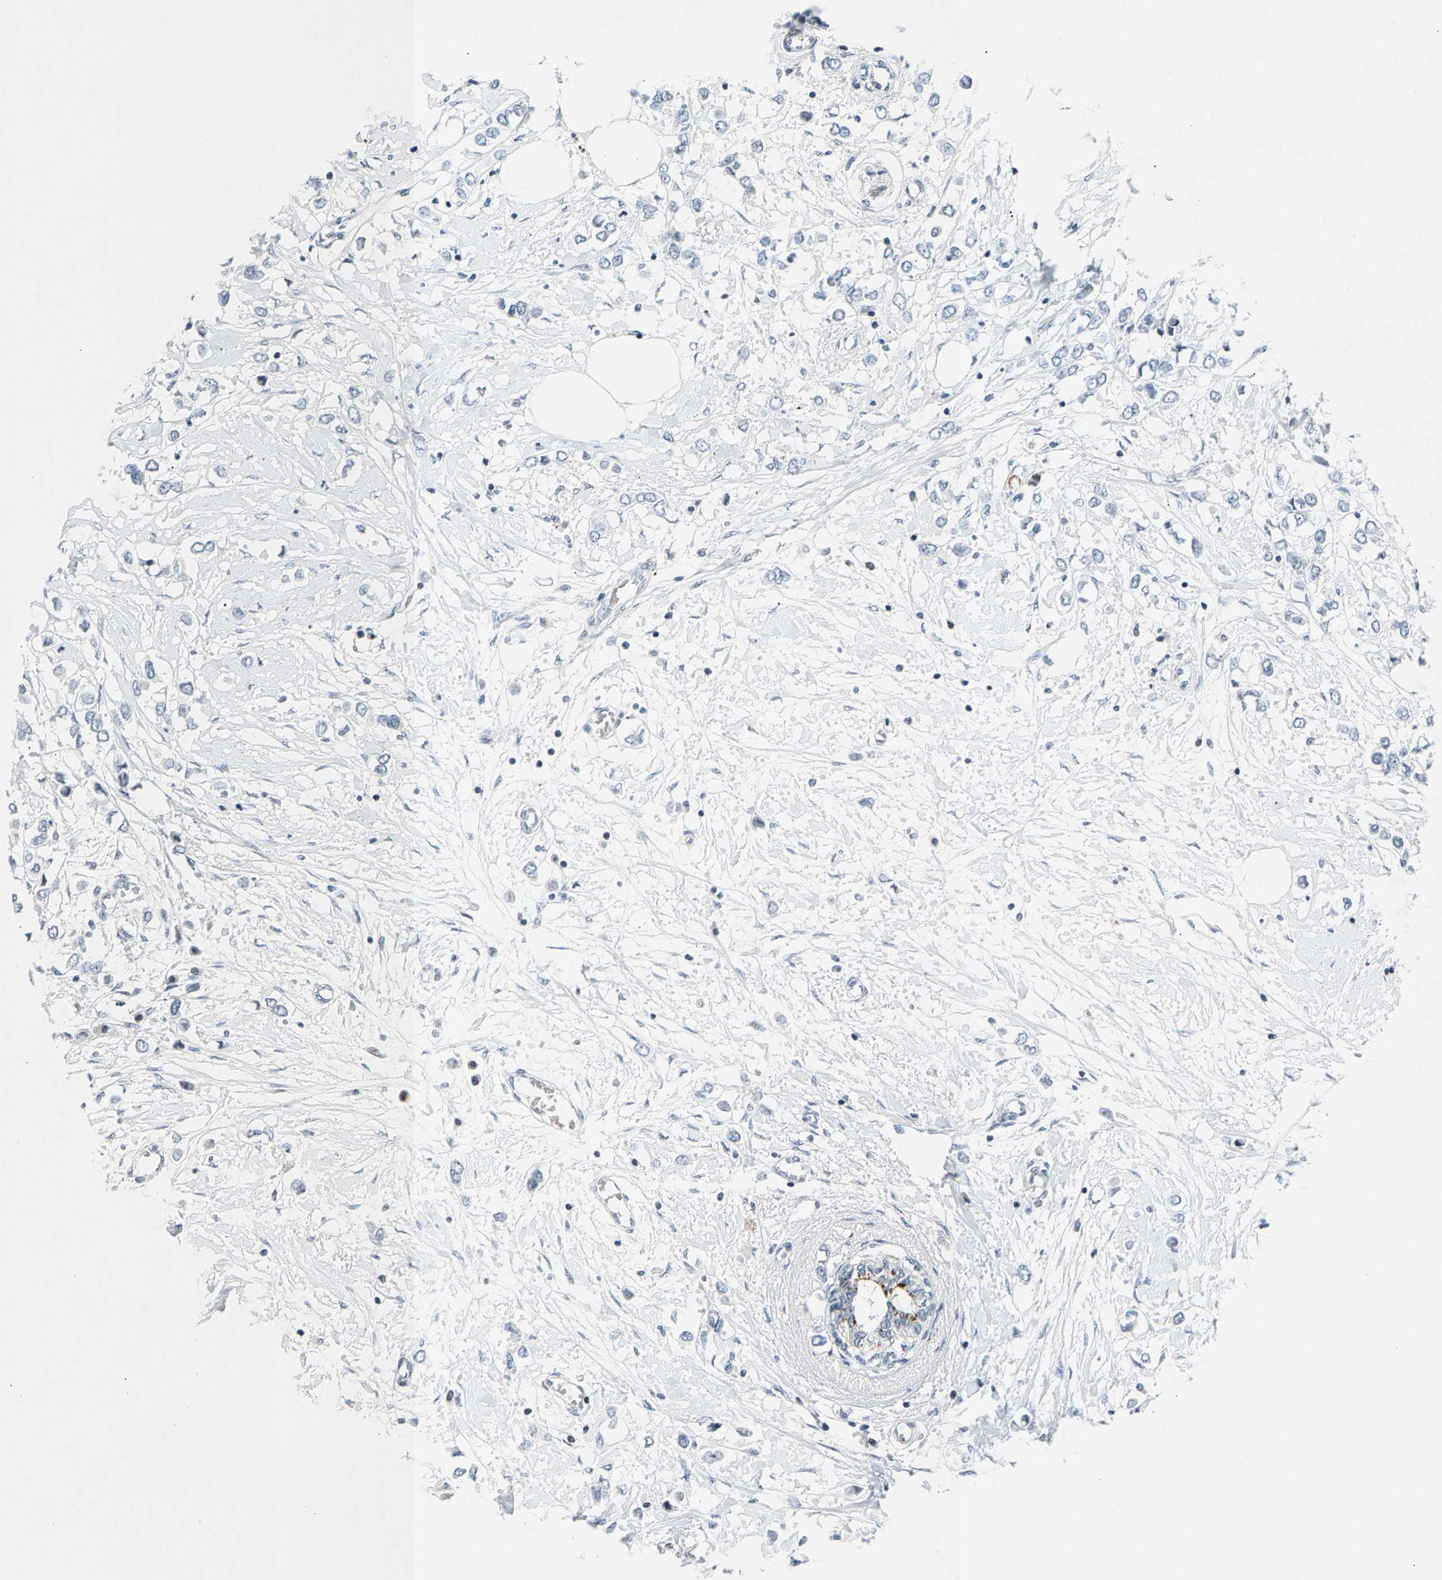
{"staining": {"intensity": "negative", "quantity": "none", "location": "none"}, "tissue": "breast cancer", "cell_type": "Tumor cells", "image_type": "cancer", "snomed": [{"axis": "morphology", "description": "Lobular carcinoma"}, {"axis": "topography", "description": "Breast"}], "caption": "Breast cancer (lobular carcinoma) stained for a protein using IHC exhibits no staining tumor cells.", "gene": "ZPR1", "patient": {"sex": "female", "age": 51}}